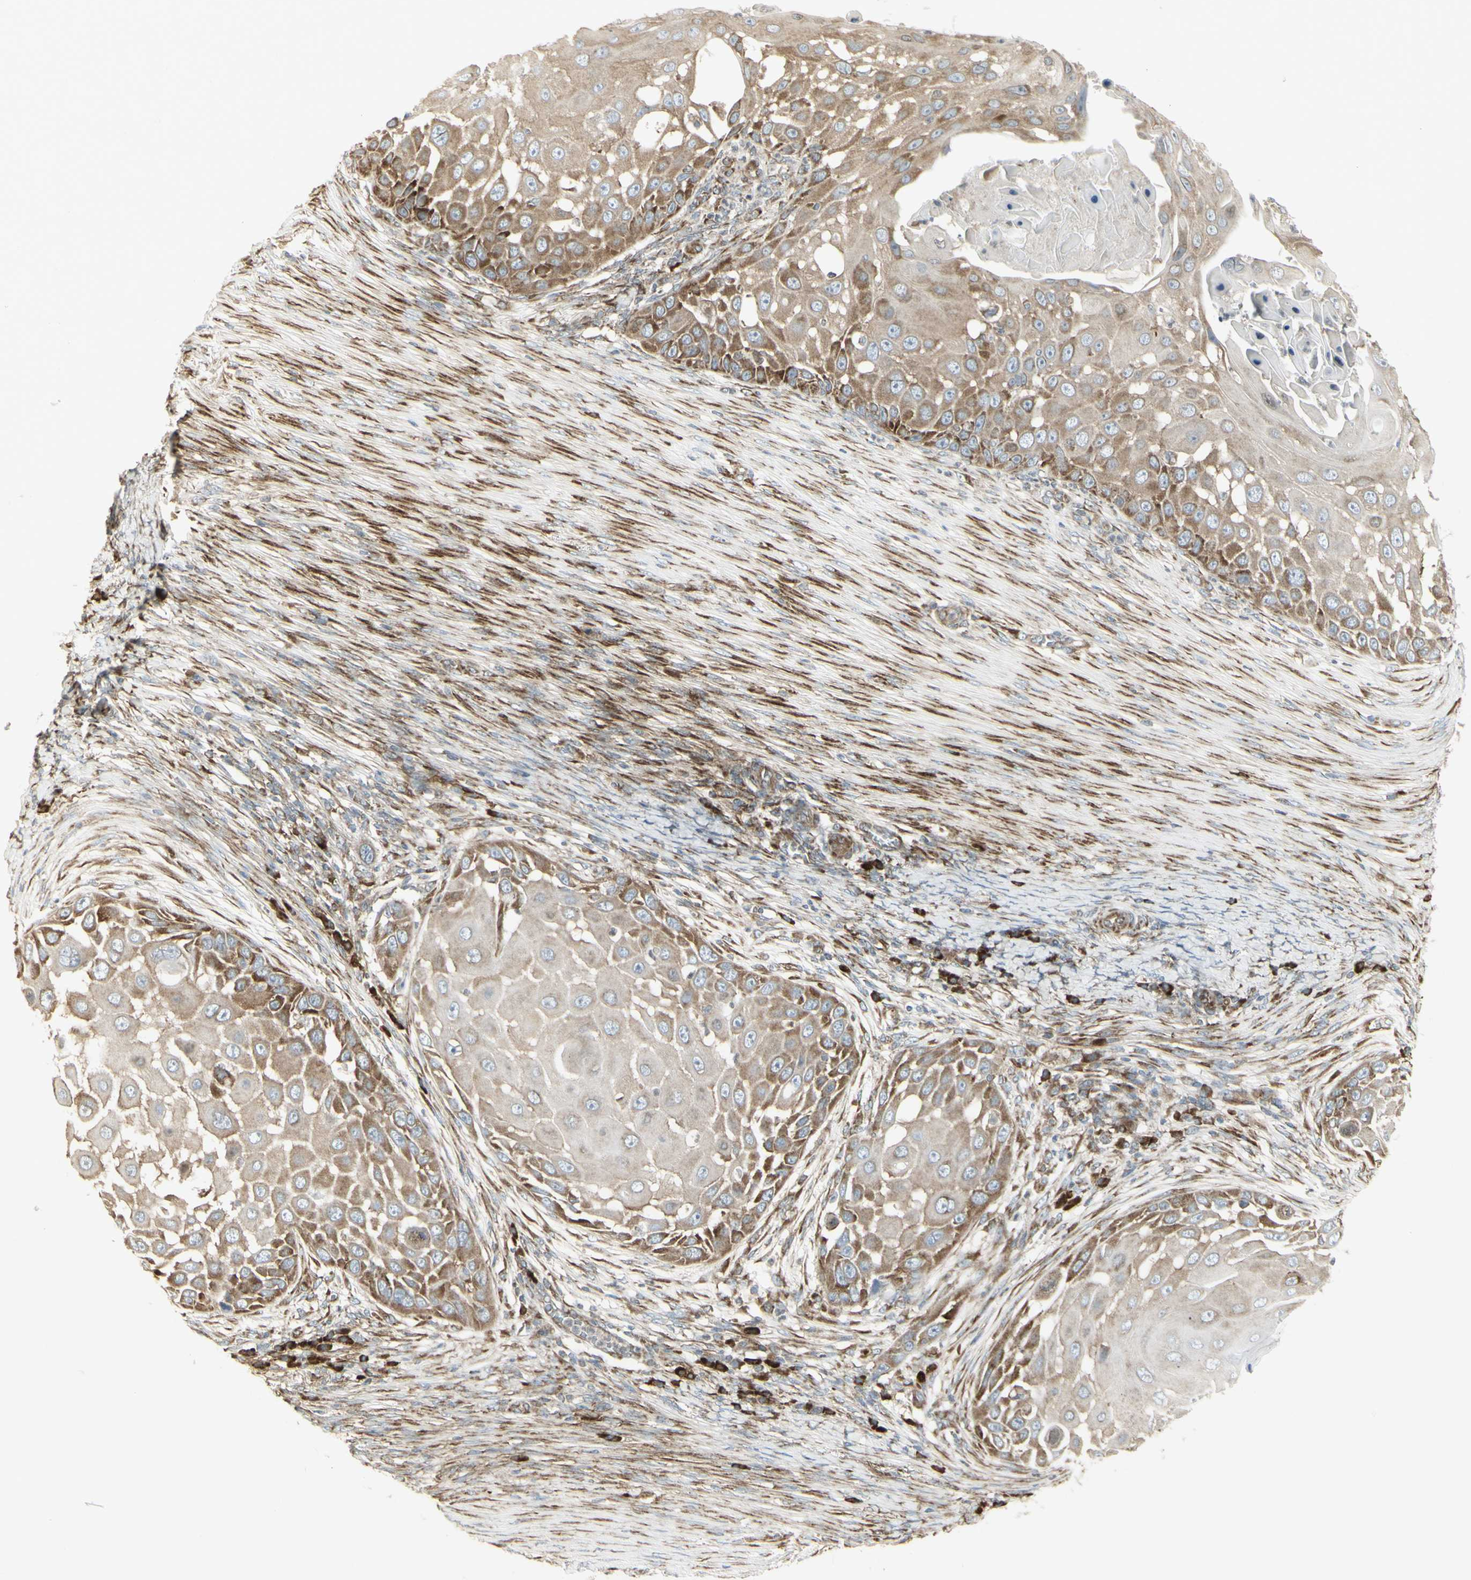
{"staining": {"intensity": "moderate", "quantity": ">75%", "location": "cytoplasmic/membranous"}, "tissue": "skin cancer", "cell_type": "Tumor cells", "image_type": "cancer", "snomed": [{"axis": "morphology", "description": "Squamous cell carcinoma, NOS"}, {"axis": "topography", "description": "Skin"}], "caption": "This micrograph displays immunohistochemistry (IHC) staining of human skin cancer, with medium moderate cytoplasmic/membranous positivity in about >75% of tumor cells.", "gene": "FKBP3", "patient": {"sex": "female", "age": 44}}